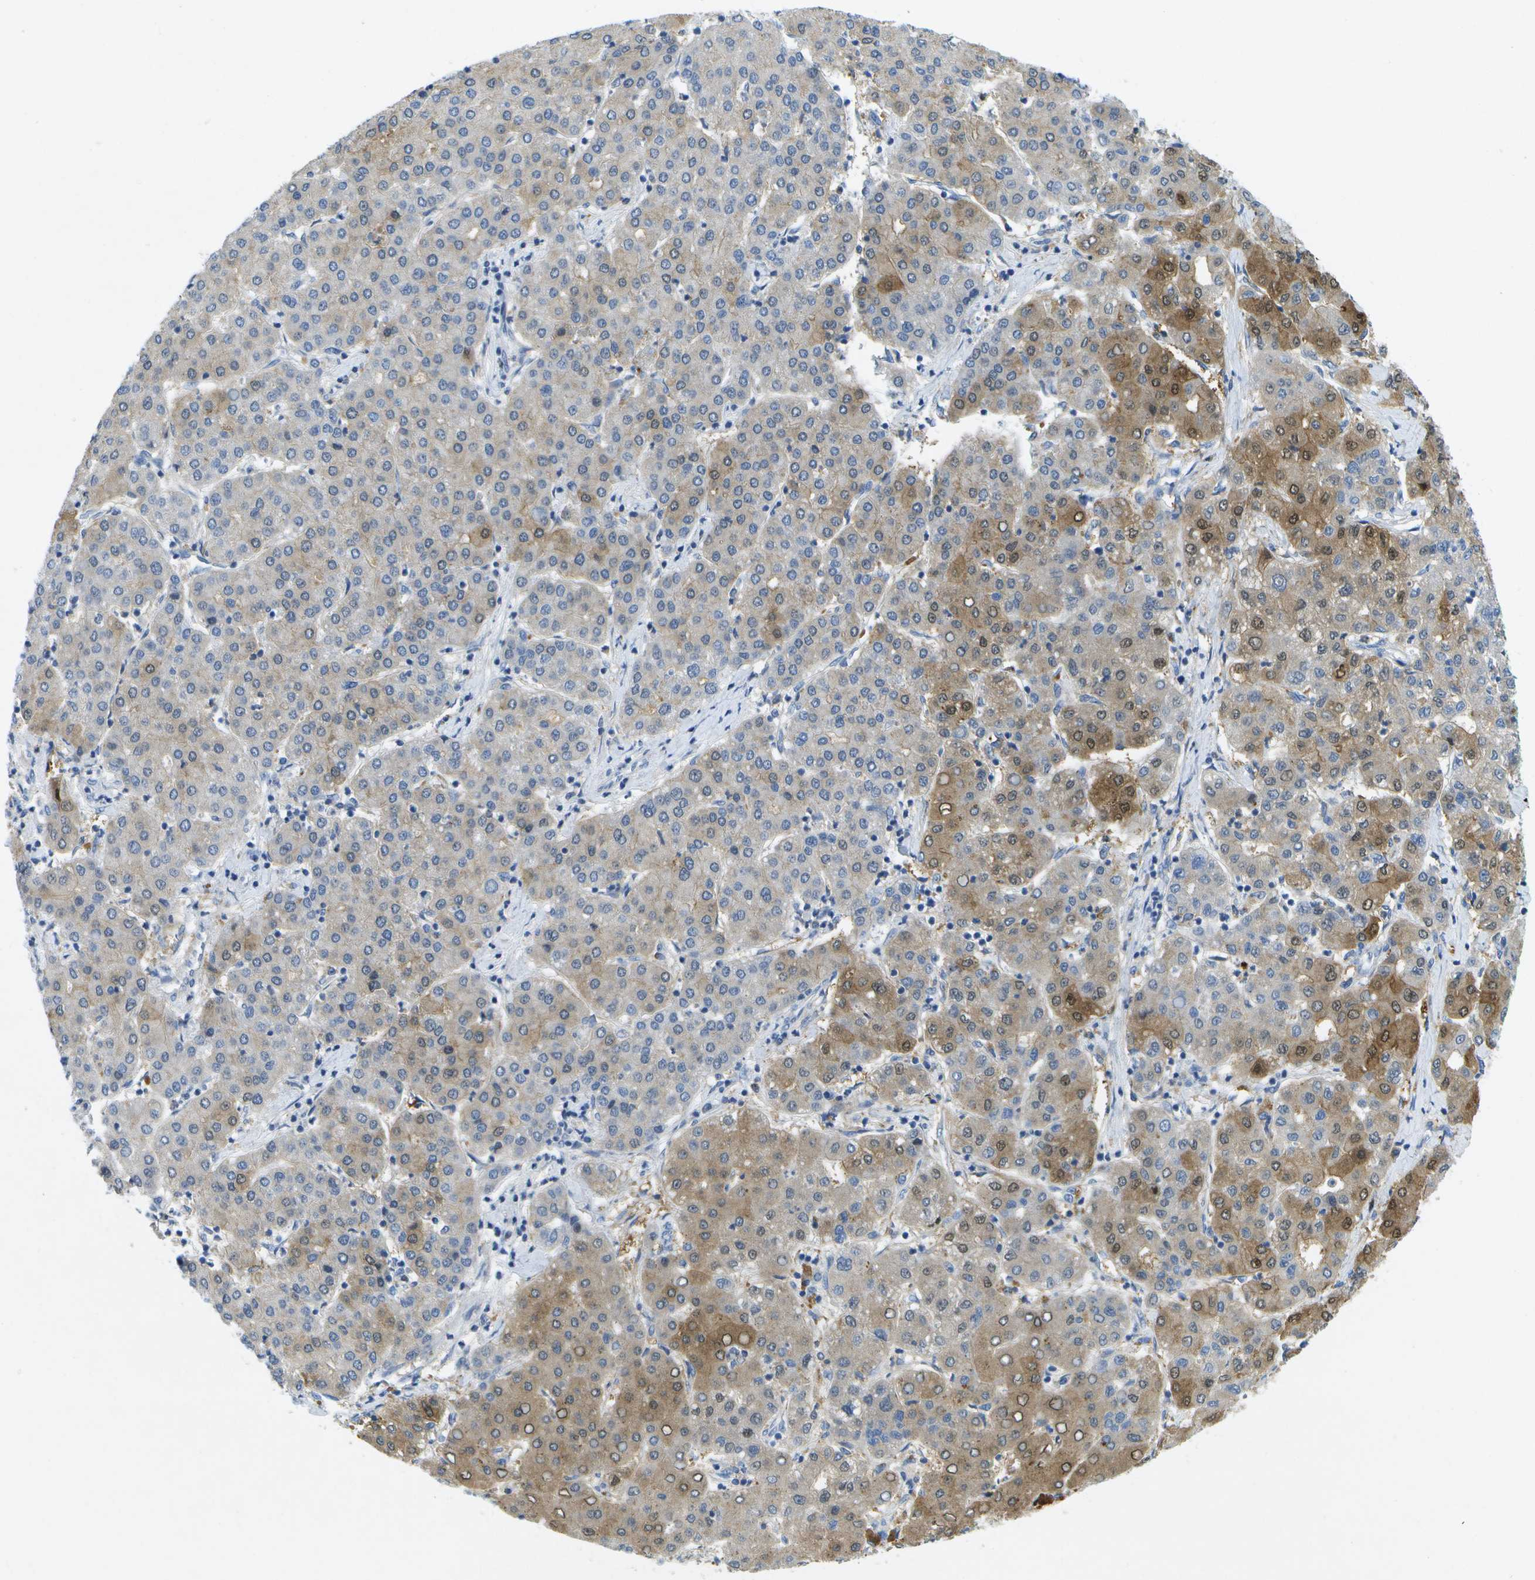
{"staining": {"intensity": "moderate", "quantity": "<25%", "location": "cytoplasmic/membranous,nuclear"}, "tissue": "liver cancer", "cell_type": "Tumor cells", "image_type": "cancer", "snomed": [{"axis": "morphology", "description": "Carcinoma, Hepatocellular, NOS"}, {"axis": "topography", "description": "Liver"}], "caption": "Brown immunohistochemical staining in liver cancer reveals moderate cytoplasmic/membranous and nuclear expression in about <25% of tumor cells.", "gene": "LIPG", "patient": {"sex": "male", "age": 65}}